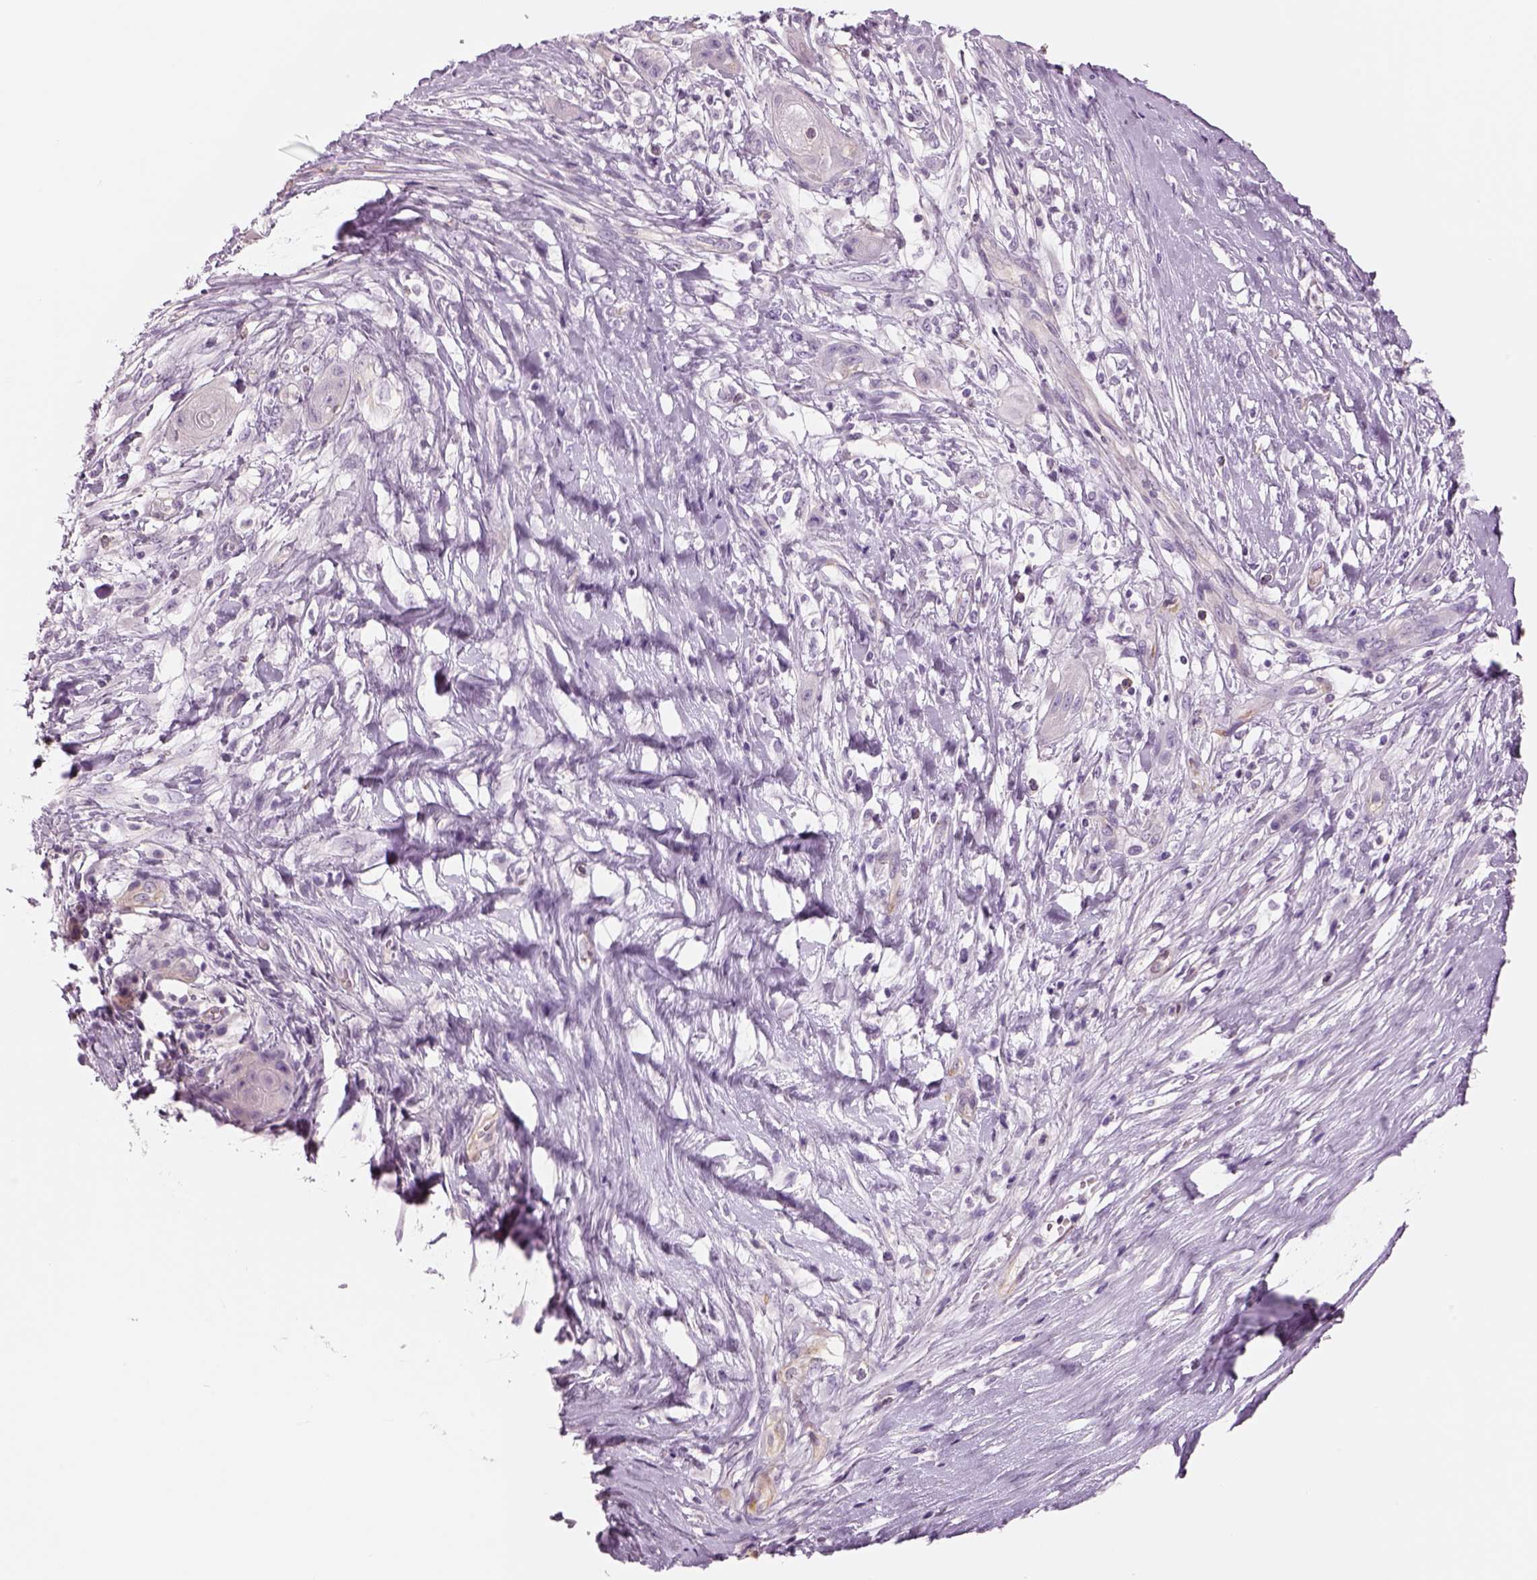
{"staining": {"intensity": "negative", "quantity": "none", "location": "none"}, "tissue": "skin cancer", "cell_type": "Tumor cells", "image_type": "cancer", "snomed": [{"axis": "morphology", "description": "Squamous cell carcinoma, NOS"}, {"axis": "topography", "description": "Skin"}], "caption": "IHC photomicrograph of neoplastic tissue: skin cancer (squamous cell carcinoma) stained with DAB shows no significant protein staining in tumor cells.", "gene": "SLC1A7", "patient": {"sex": "male", "age": 62}}